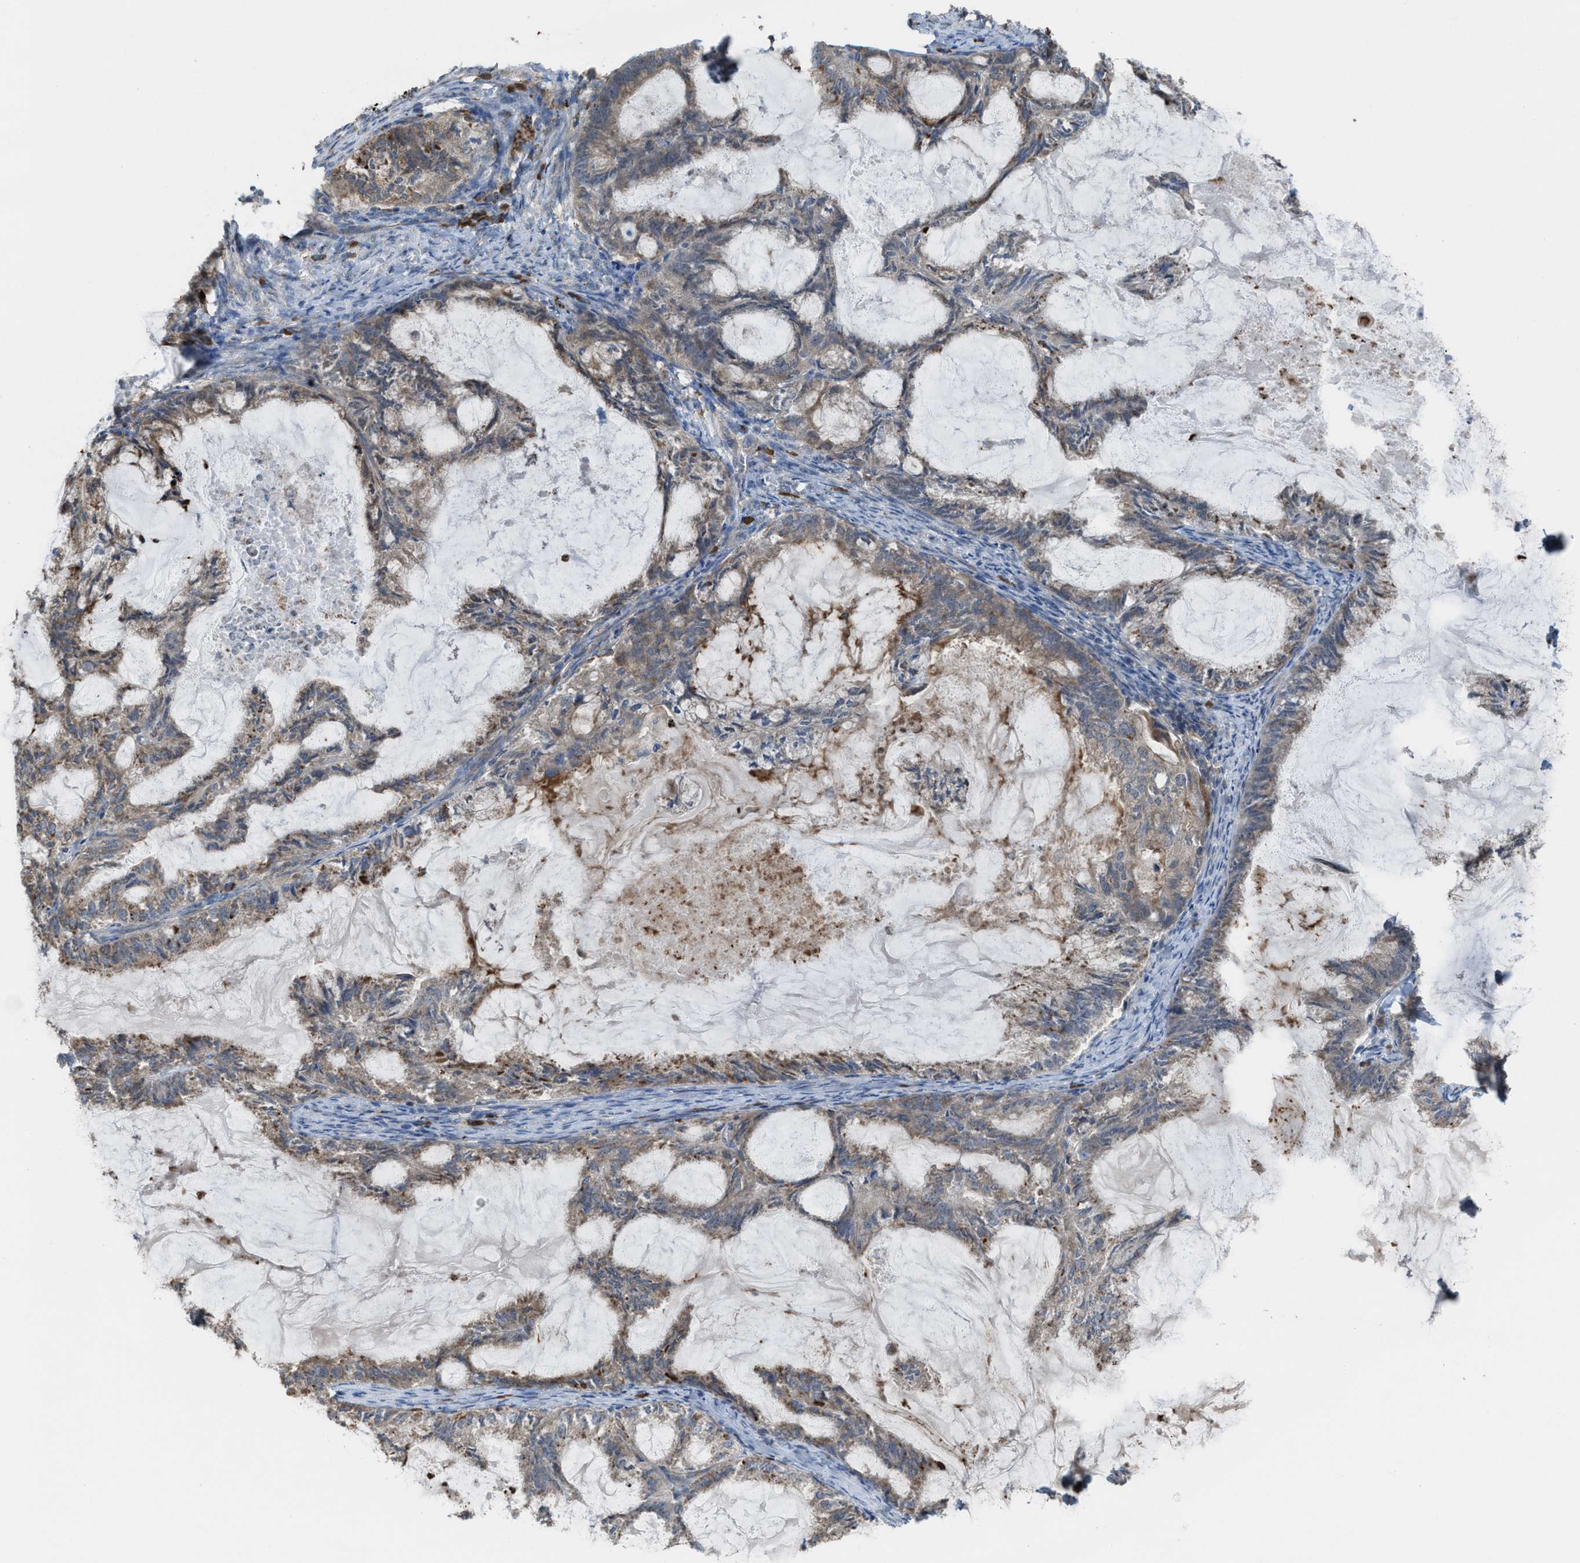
{"staining": {"intensity": "moderate", "quantity": "25%-75%", "location": "cytoplasmic/membranous"}, "tissue": "endometrial cancer", "cell_type": "Tumor cells", "image_type": "cancer", "snomed": [{"axis": "morphology", "description": "Adenocarcinoma, NOS"}, {"axis": "topography", "description": "Endometrium"}], "caption": "Endometrial adenocarcinoma stained for a protein reveals moderate cytoplasmic/membranous positivity in tumor cells.", "gene": "PLAA", "patient": {"sex": "female", "age": 86}}